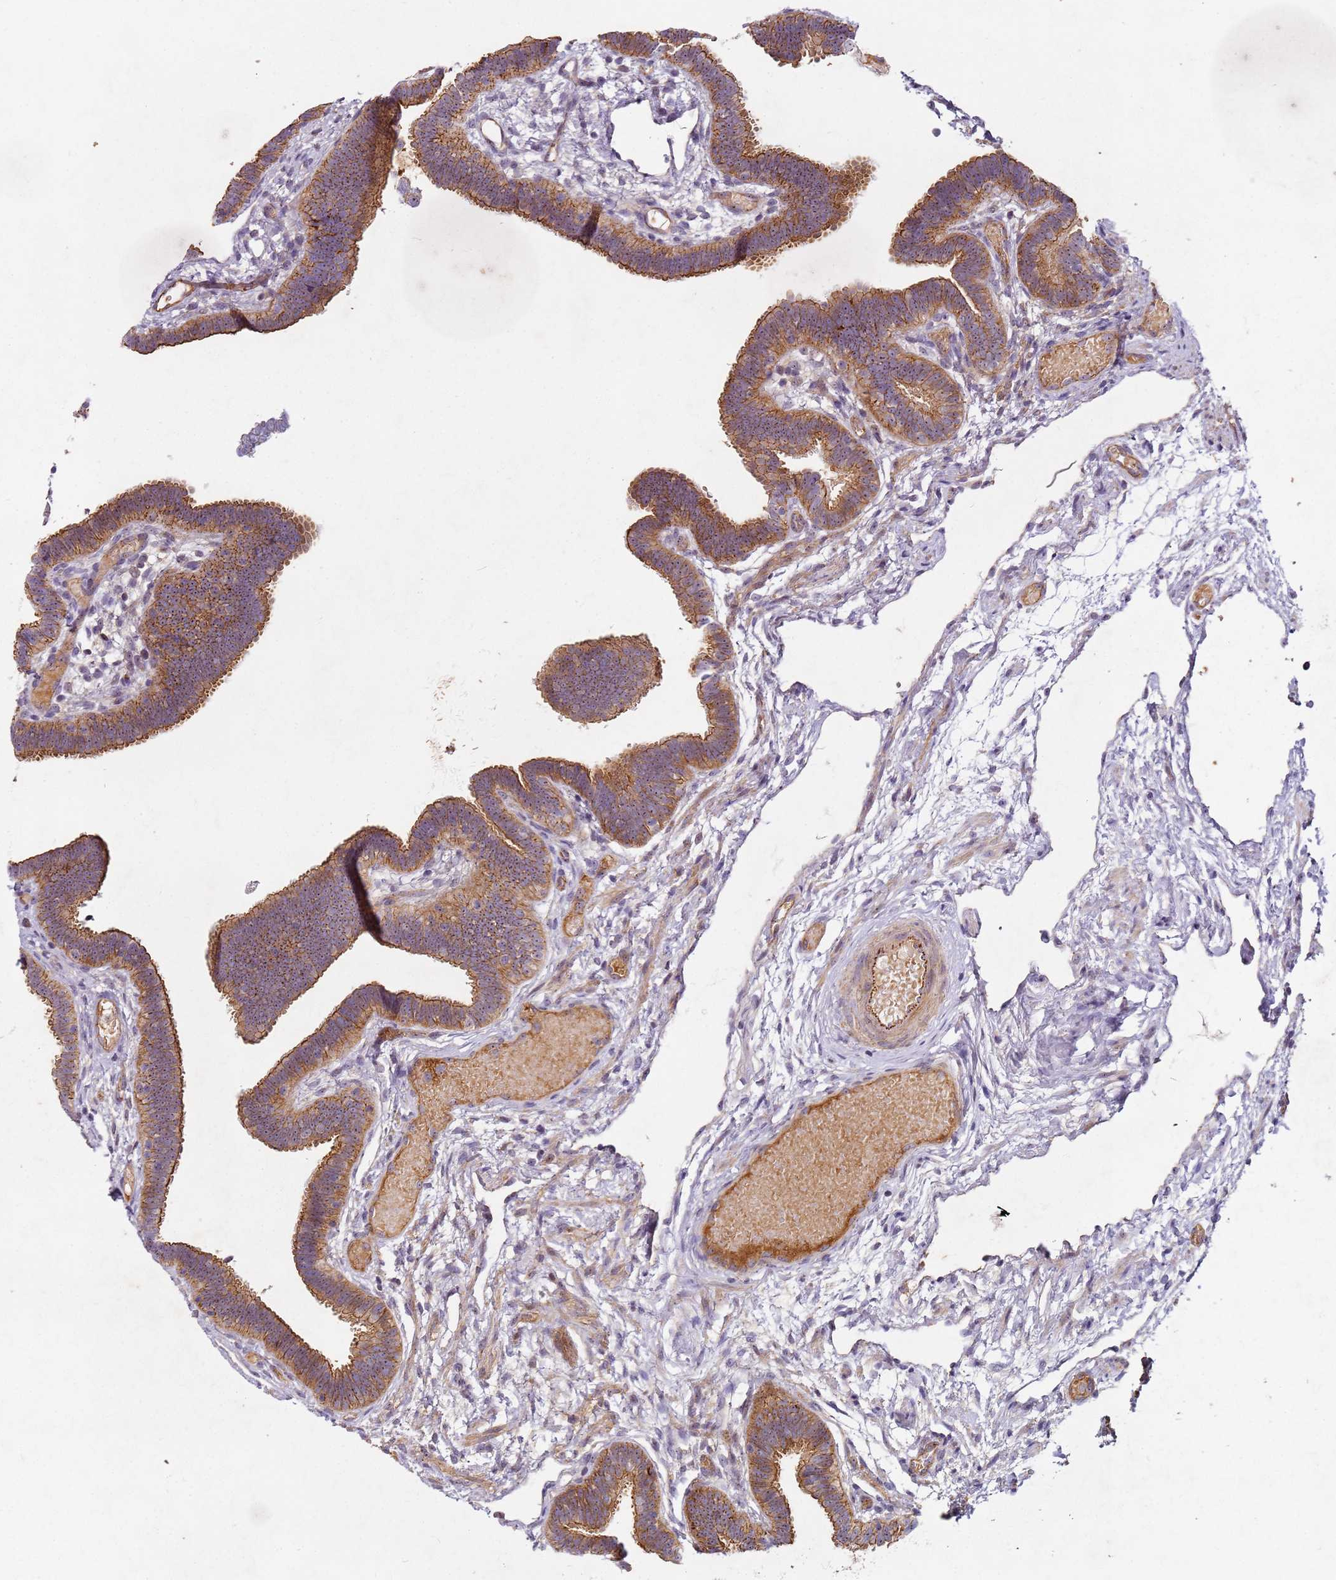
{"staining": {"intensity": "moderate", "quantity": ">75%", "location": "cytoplasmic/membranous"}, "tissue": "fallopian tube", "cell_type": "Glandular cells", "image_type": "normal", "snomed": [{"axis": "morphology", "description": "Normal tissue, NOS"}, {"axis": "topography", "description": "Fallopian tube"}], "caption": "The micrograph shows immunohistochemical staining of unremarkable fallopian tube. There is moderate cytoplasmic/membranous staining is appreciated in about >75% of glandular cells.", "gene": "C2CD4B", "patient": {"sex": "female", "age": 37}}